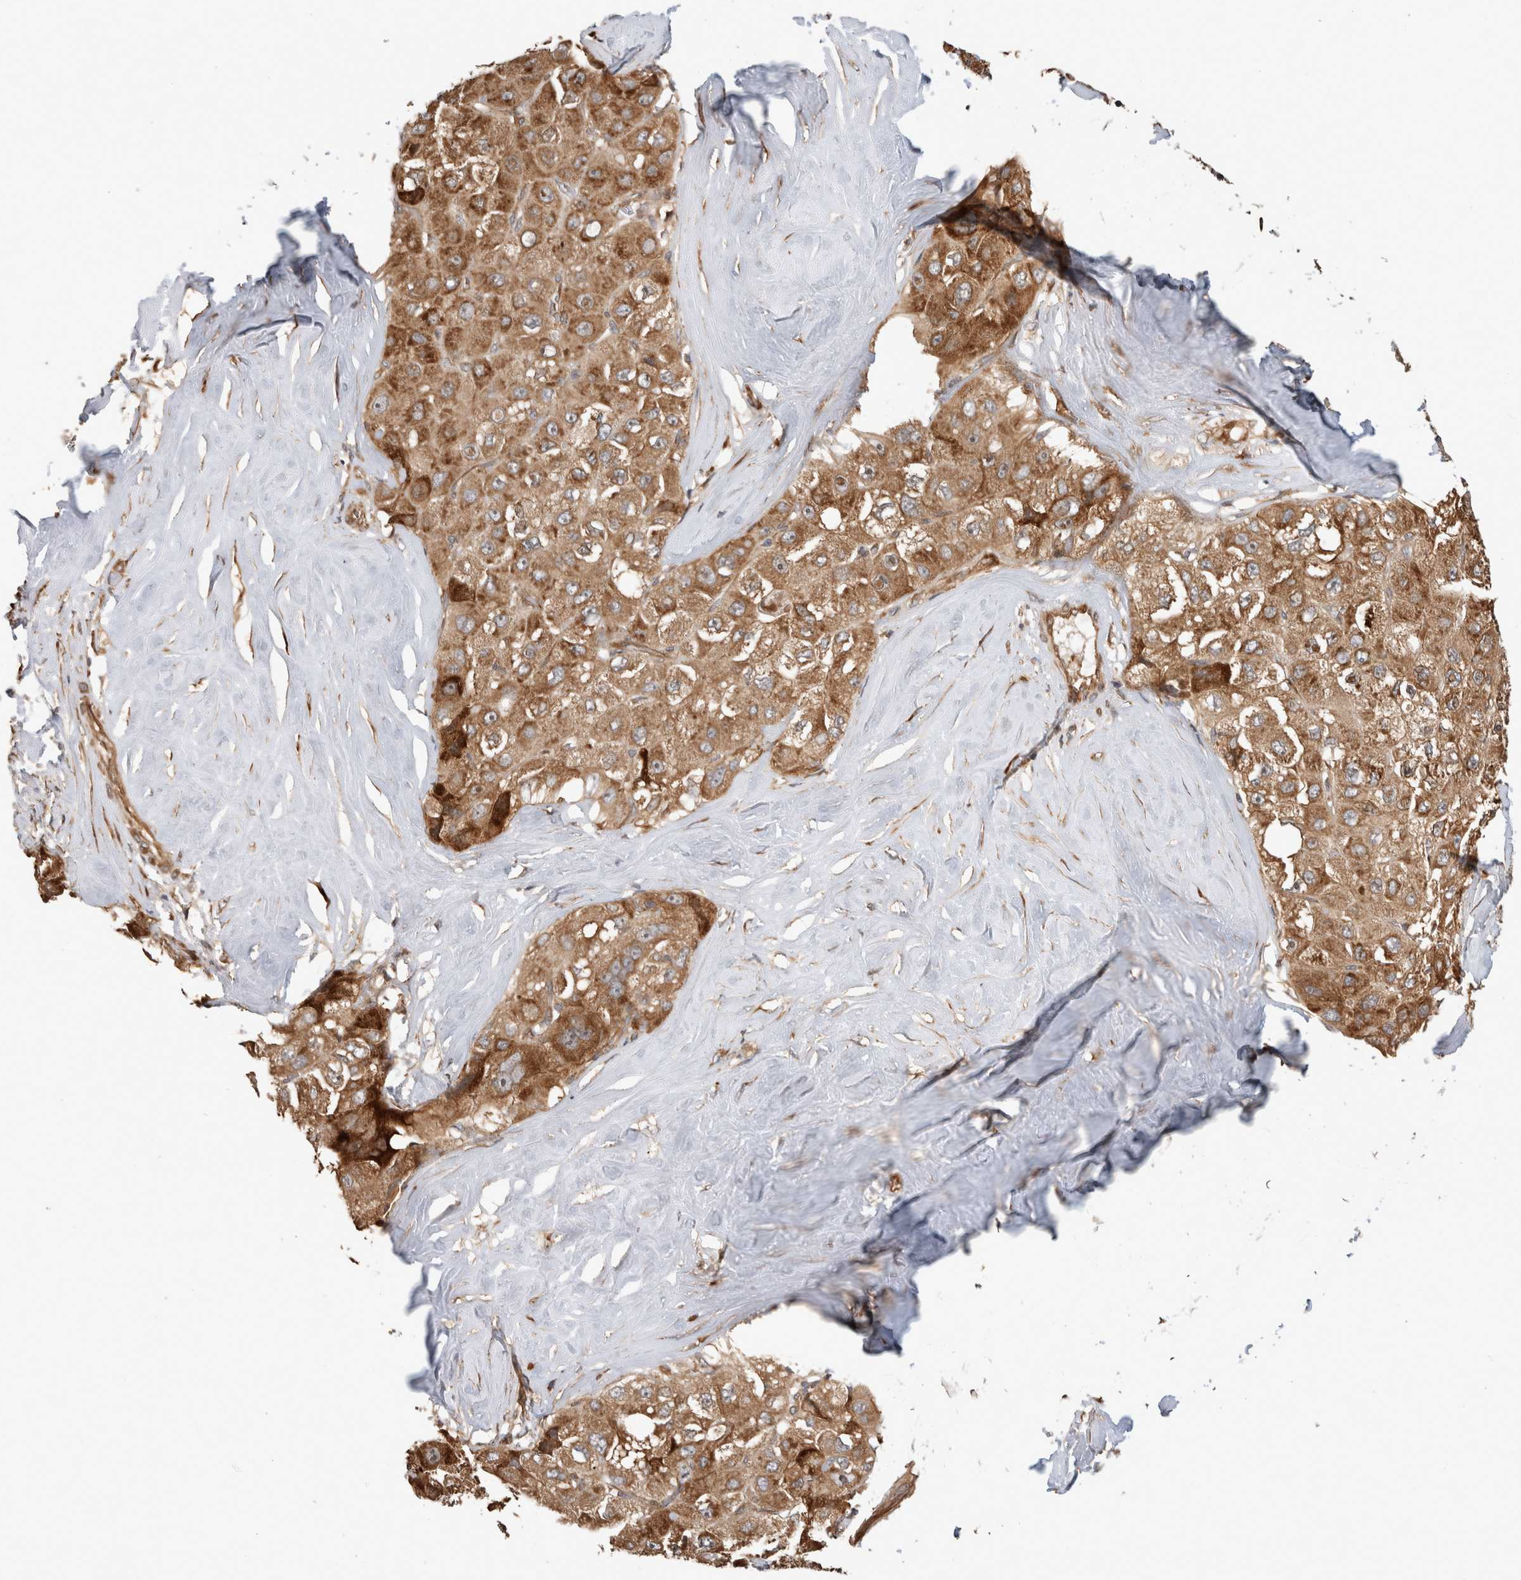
{"staining": {"intensity": "moderate", "quantity": ">75%", "location": "cytoplasmic/membranous"}, "tissue": "liver cancer", "cell_type": "Tumor cells", "image_type": "cancer", "snomed": [{"axis": "morphology", "description": "Carcinoma, Hepatocellular, NOS"}, {"axis": "topography", "description": "Liver"}], "caption": "Moderate cytoplasmic/membranous expression for a protein is seen in about >75% of tumor cells of liver cancer using IHC.", "gene": "PCDHB15", "patient": {"sex": "male", "age": 80}}